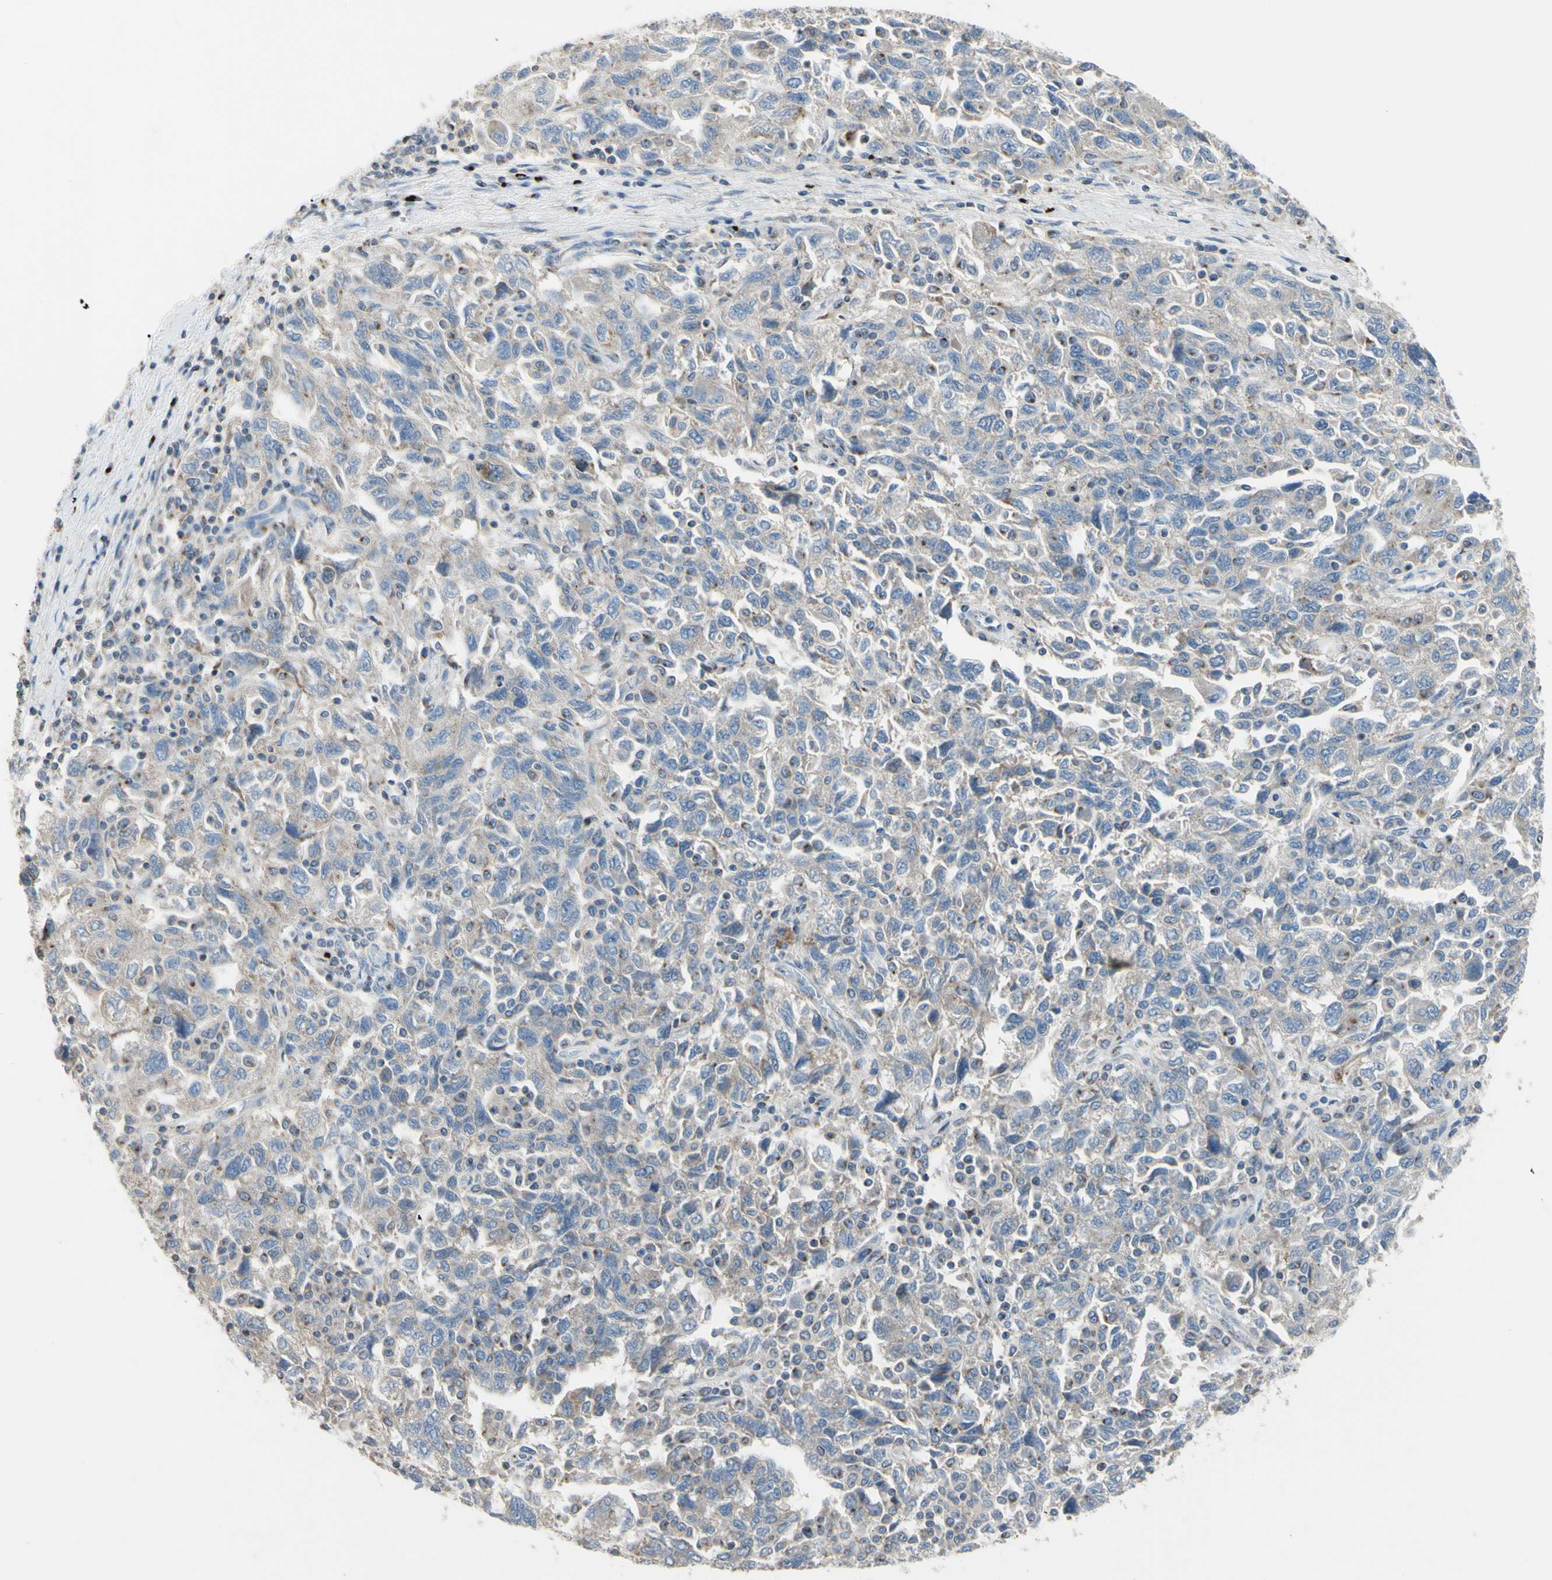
{"staining": {"intensity": "weak", "quantity": "25%-75%", "location": "cytoplasmic/membranous"}, "tissue": "ovarian cancer", "cell_type": "Tumor cells", "image_type": "cancer", "snomed": [{"axis": "morphology", "description": "Carcinoma, NOS"}, {"axis": "morphology", "description": "Cystadenocarcinoma, serous, NOS"}, {"axis": "topography", "description": "Ovary"}], "caption": "Immunohistochemical staining of human ovarian carcinoma demonstrates low levels of weak cytoplasmic/membranous expression in approximately 25%-75% of tumor cells.", "gene": "B4GALT3", "patient": {"sex": "female", "age": 69}}